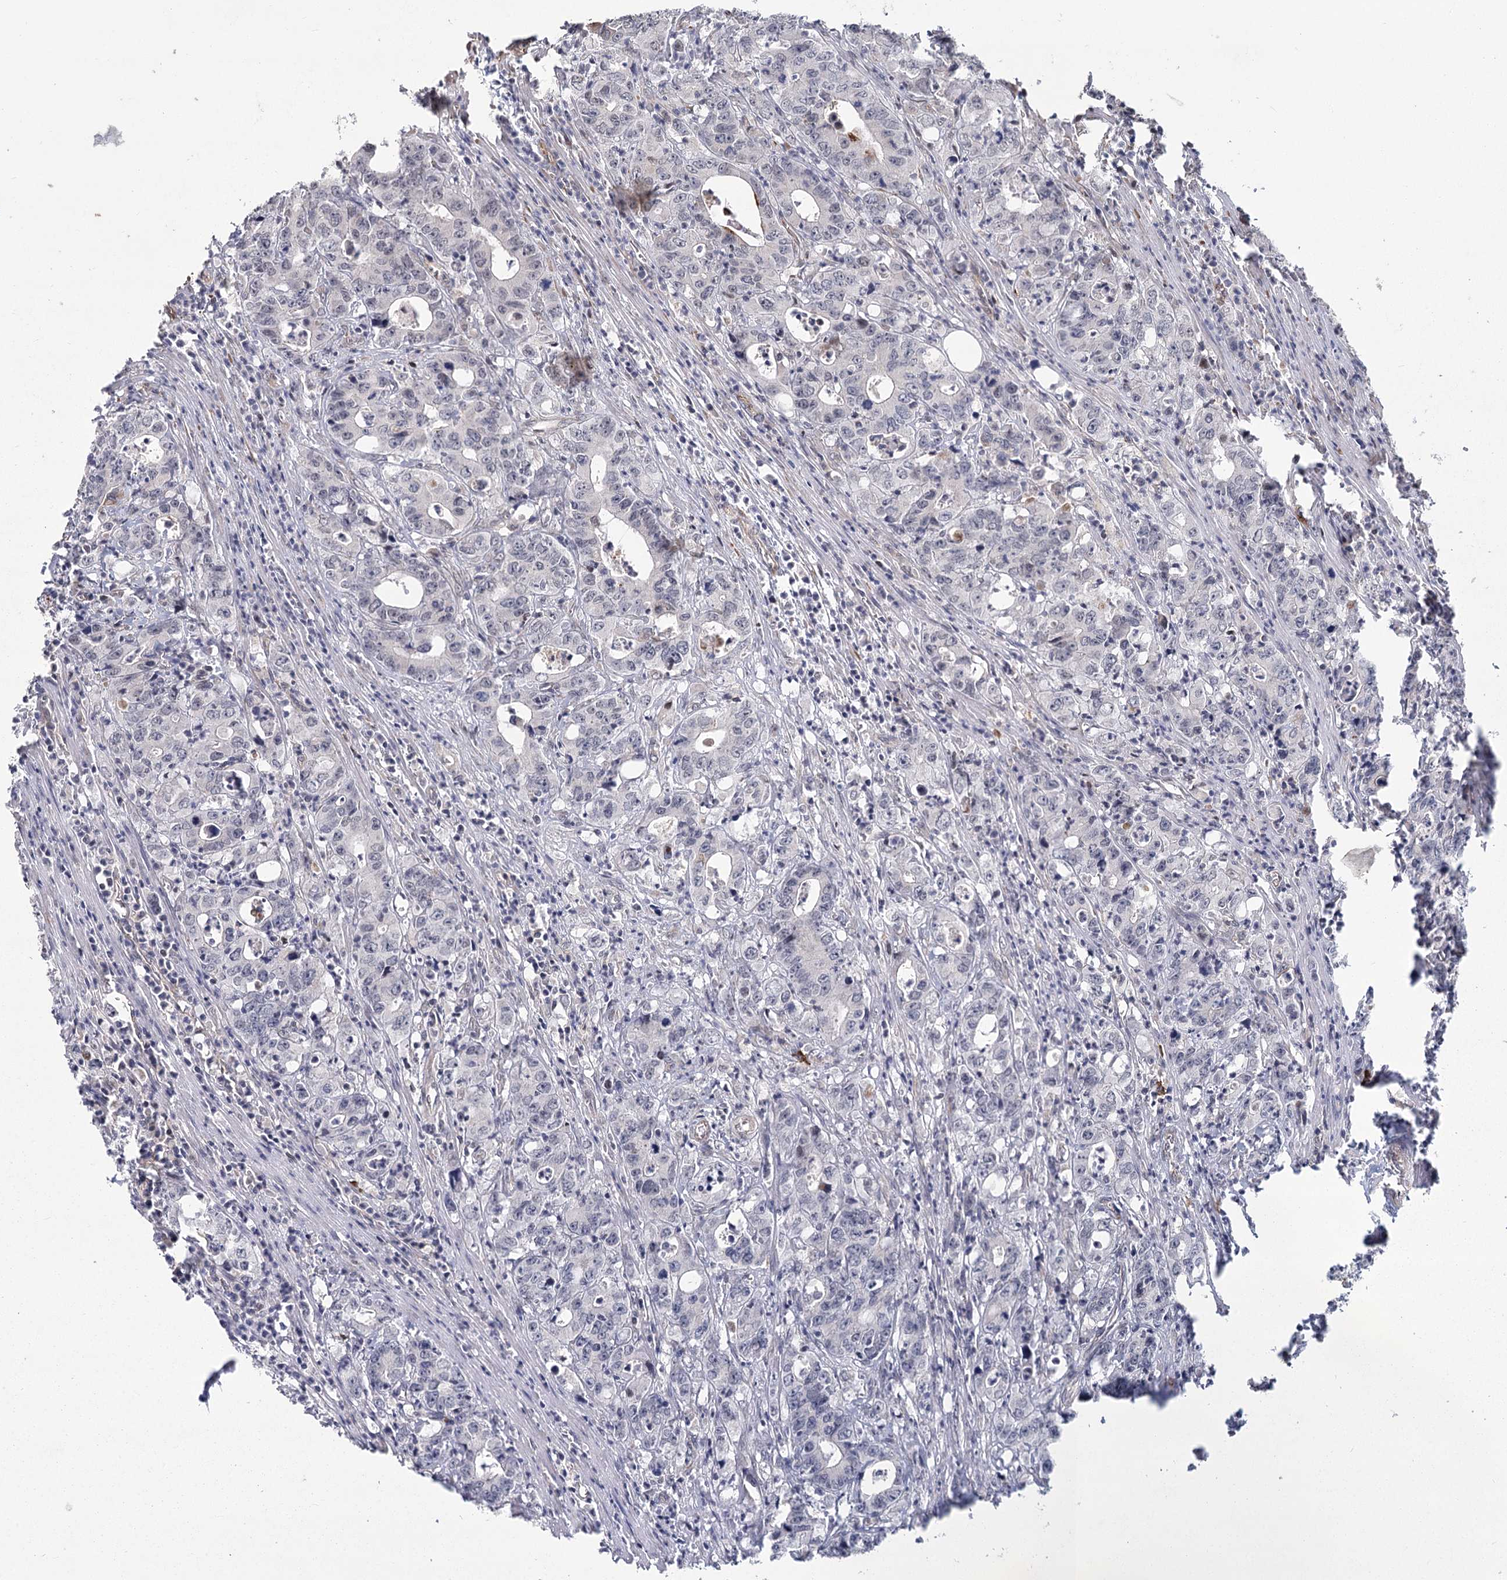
{"staining": {"intensity": "negative", "quantity": "none", "location": "none"}, "tissue": "colorectal cancer", "cell_type": "Tumor cells", "image_type": "cancer", "snomed": [{"axis": "morphology", "description": "Adenocarcinoma, NOS"}, {"axis": "topography", "description": "Colon"}], "caption": "Immunohistochemistry (IHC) micrograph of human adenocarcinoma (colorectal) stained for a protein (brown), which reveals no staining in tumor cells. (Immunohistochemistry (IHC), brightfield microscopy, high magnification).", "gene": "AP2M1", "patient": {"sex": "female", "age": 75}}